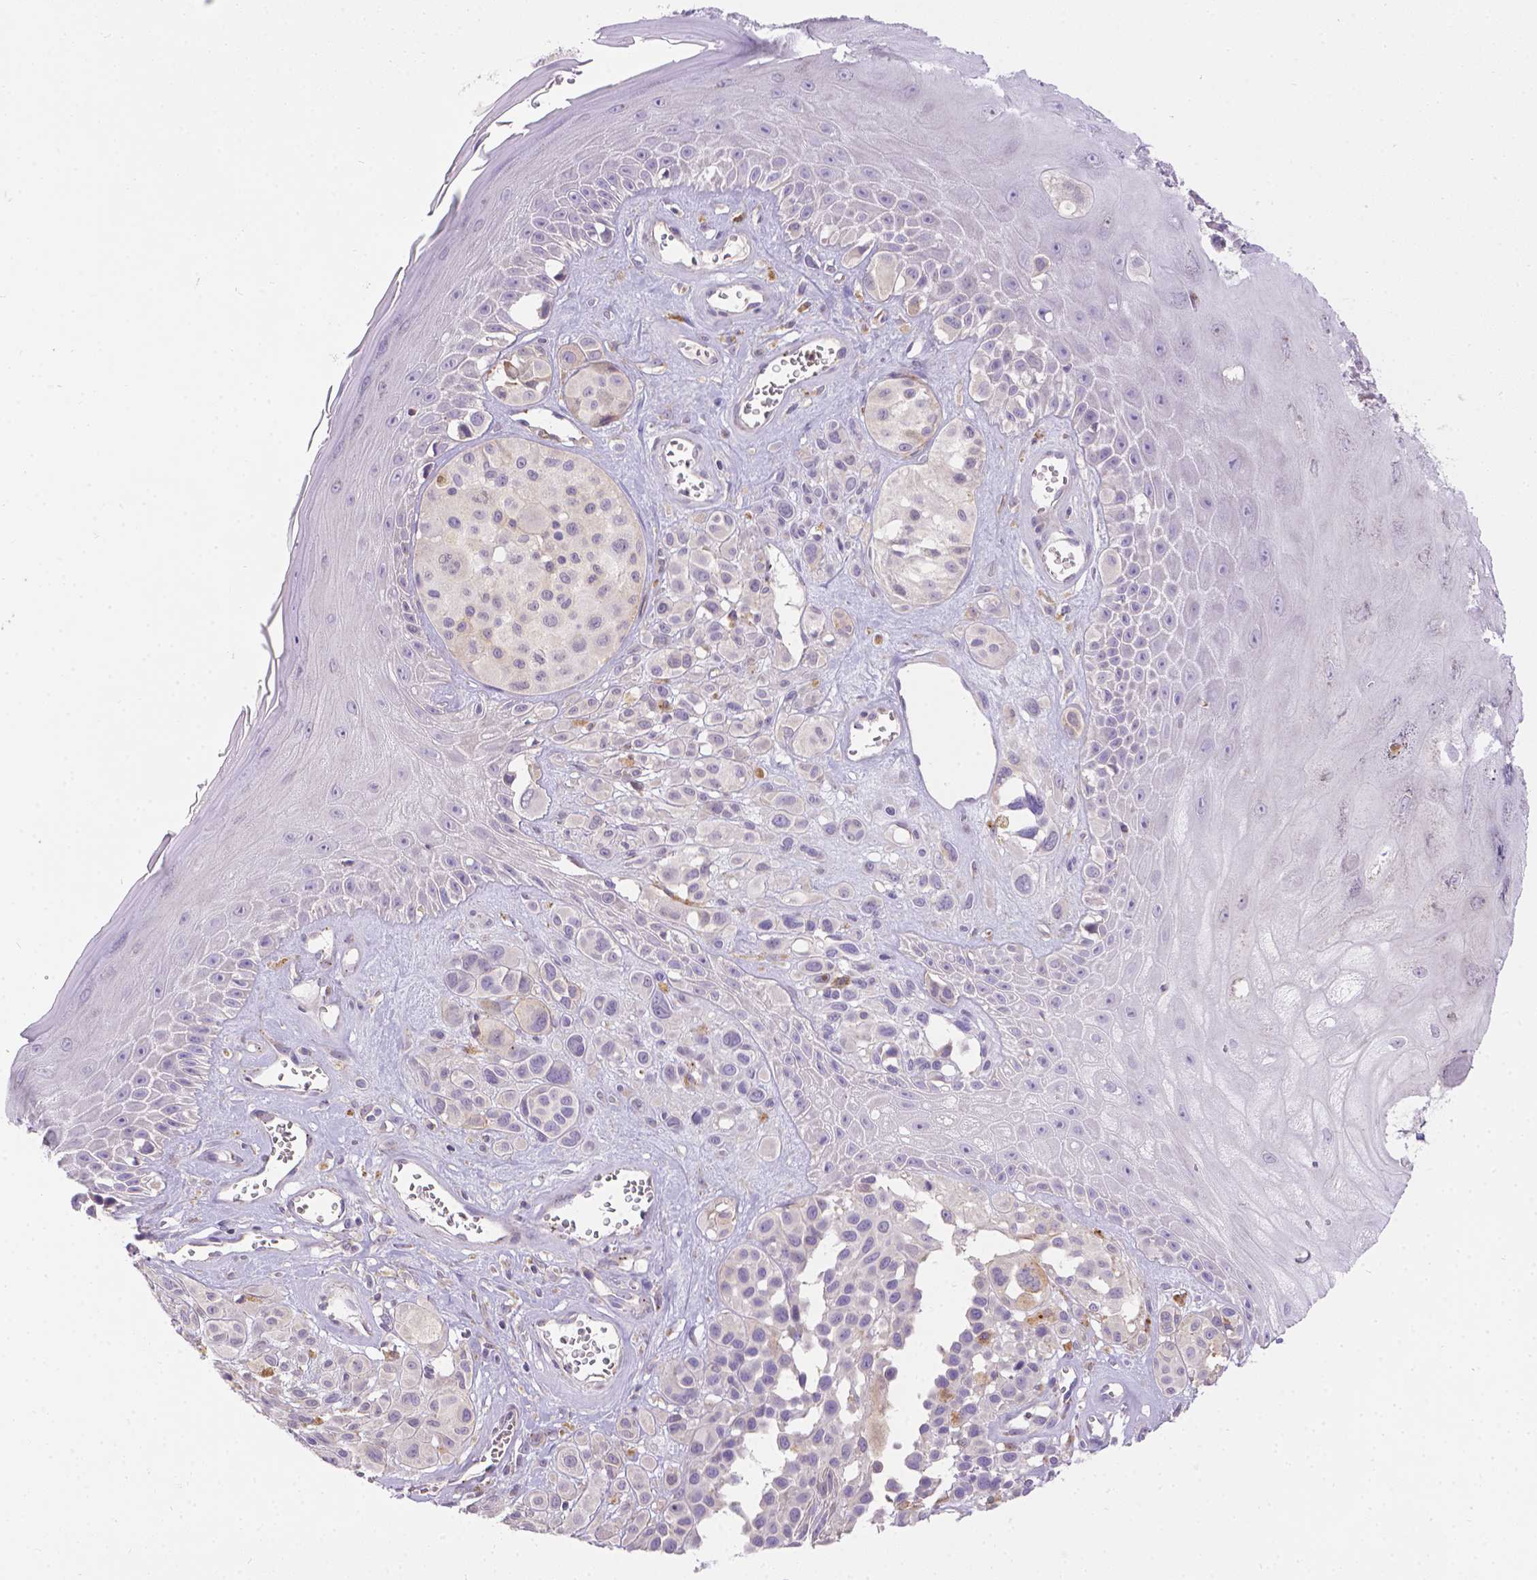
{"staining": {"intensity": "negative", "quantity": "none", "location": "none"}, "tissue": "melanoma", "cell_type": "Tumor cells", "image_type": "cancer", "snomed": [{"axis": "morphology", "description": "Malignant melanoma, NOS"}, {"axis": "topography", "description": "Skin"}], "caption": "Human melanoma stained for a protein using immunohistochemistry (IHC) demonstrates no positivity in tumor cells.", "gene": "TM4SF18", "patient": {"sex": "male", "age": 77}}